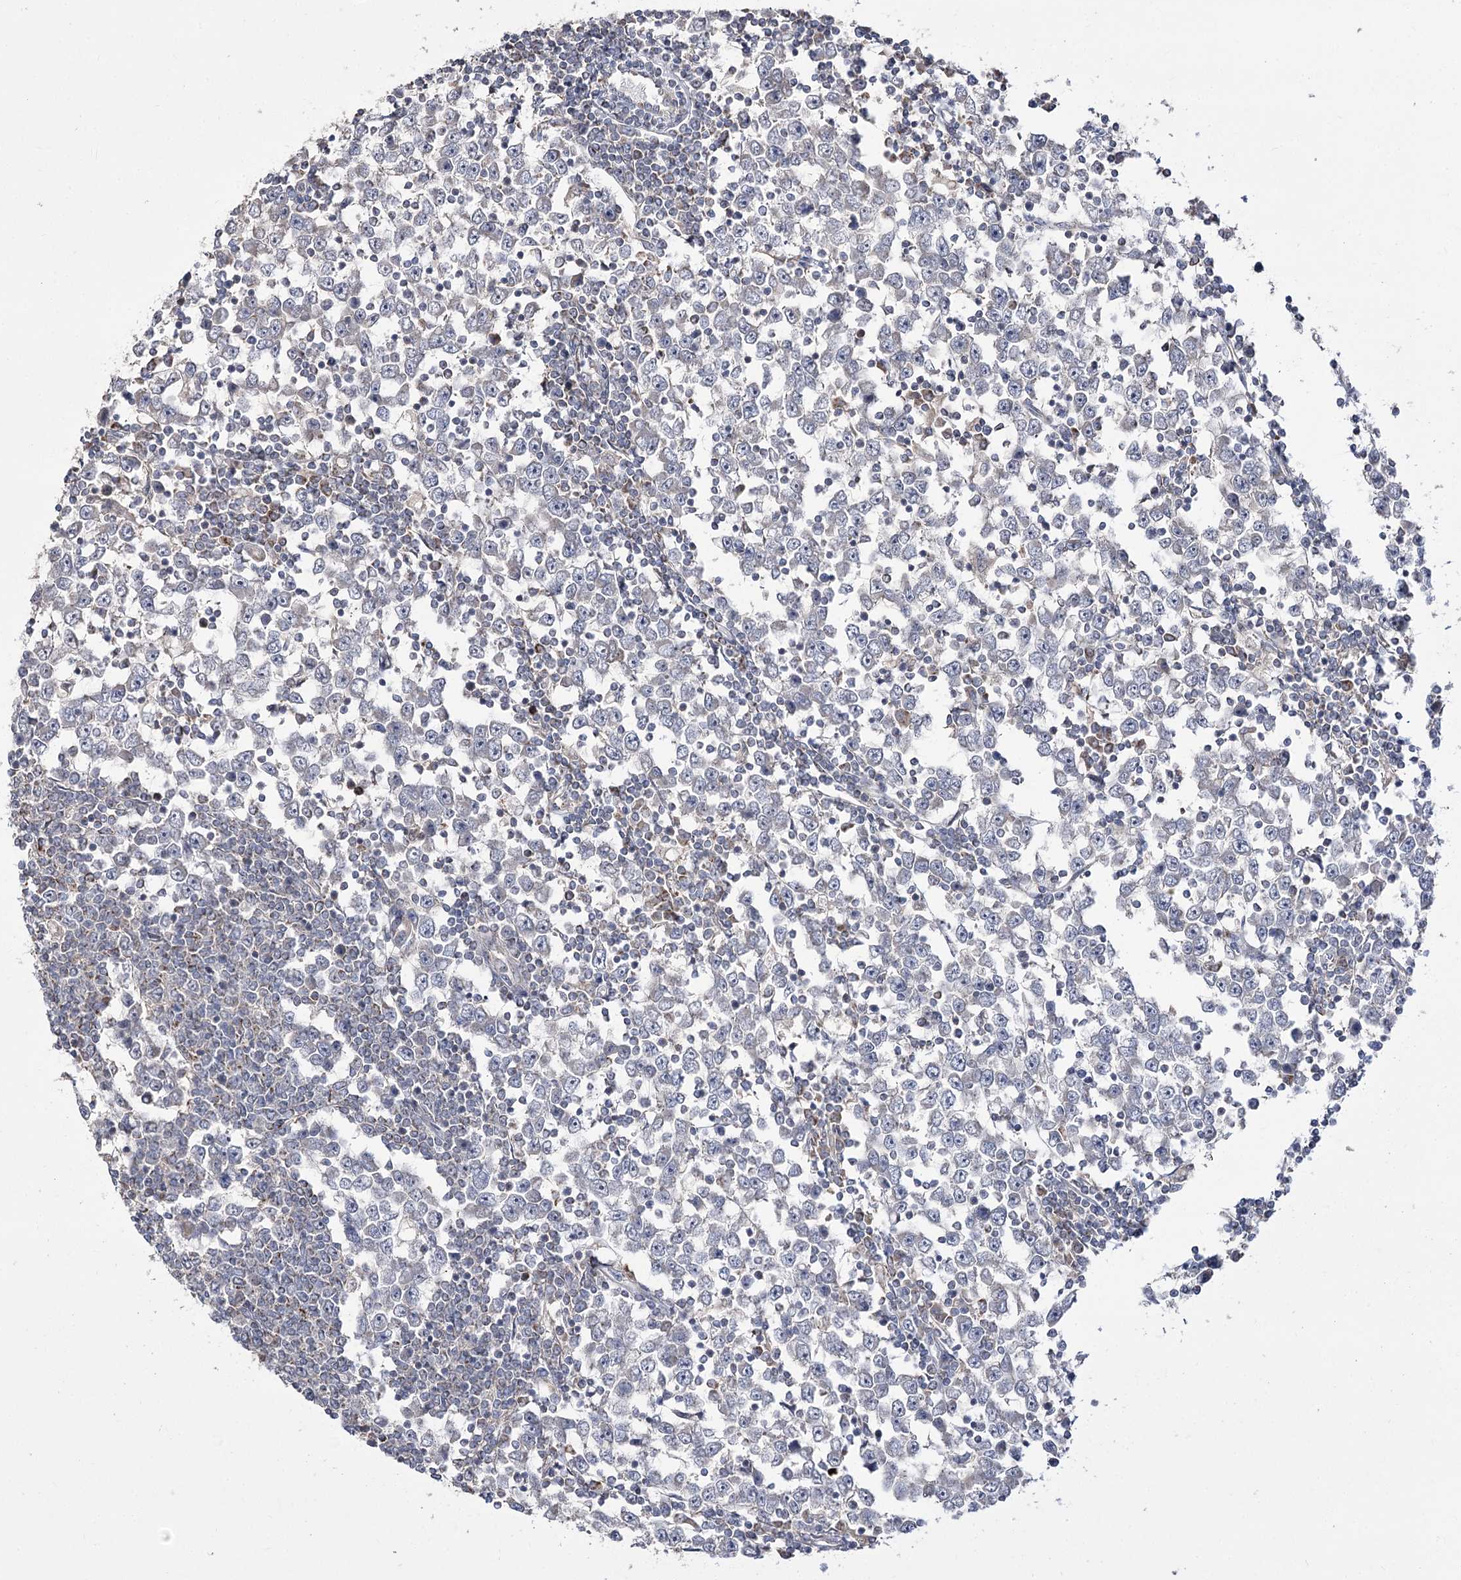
{"staining": {"intensity": "negative", "quantity": "none", "location": "none"}, "tissue": "testis cancer", "cell_type": "Tumor cells", "image_type": "cancer", "snomed": [{"axis": "morphology", "description": "Seminoma, NOS"}, {"axis": "topography", "description": "Testis"}], "caption": "Tumor cells are negative for brown protein staining in testis seminoma.", "gene": "NADK2", "patient": {"sex": "male", "age": 65}}